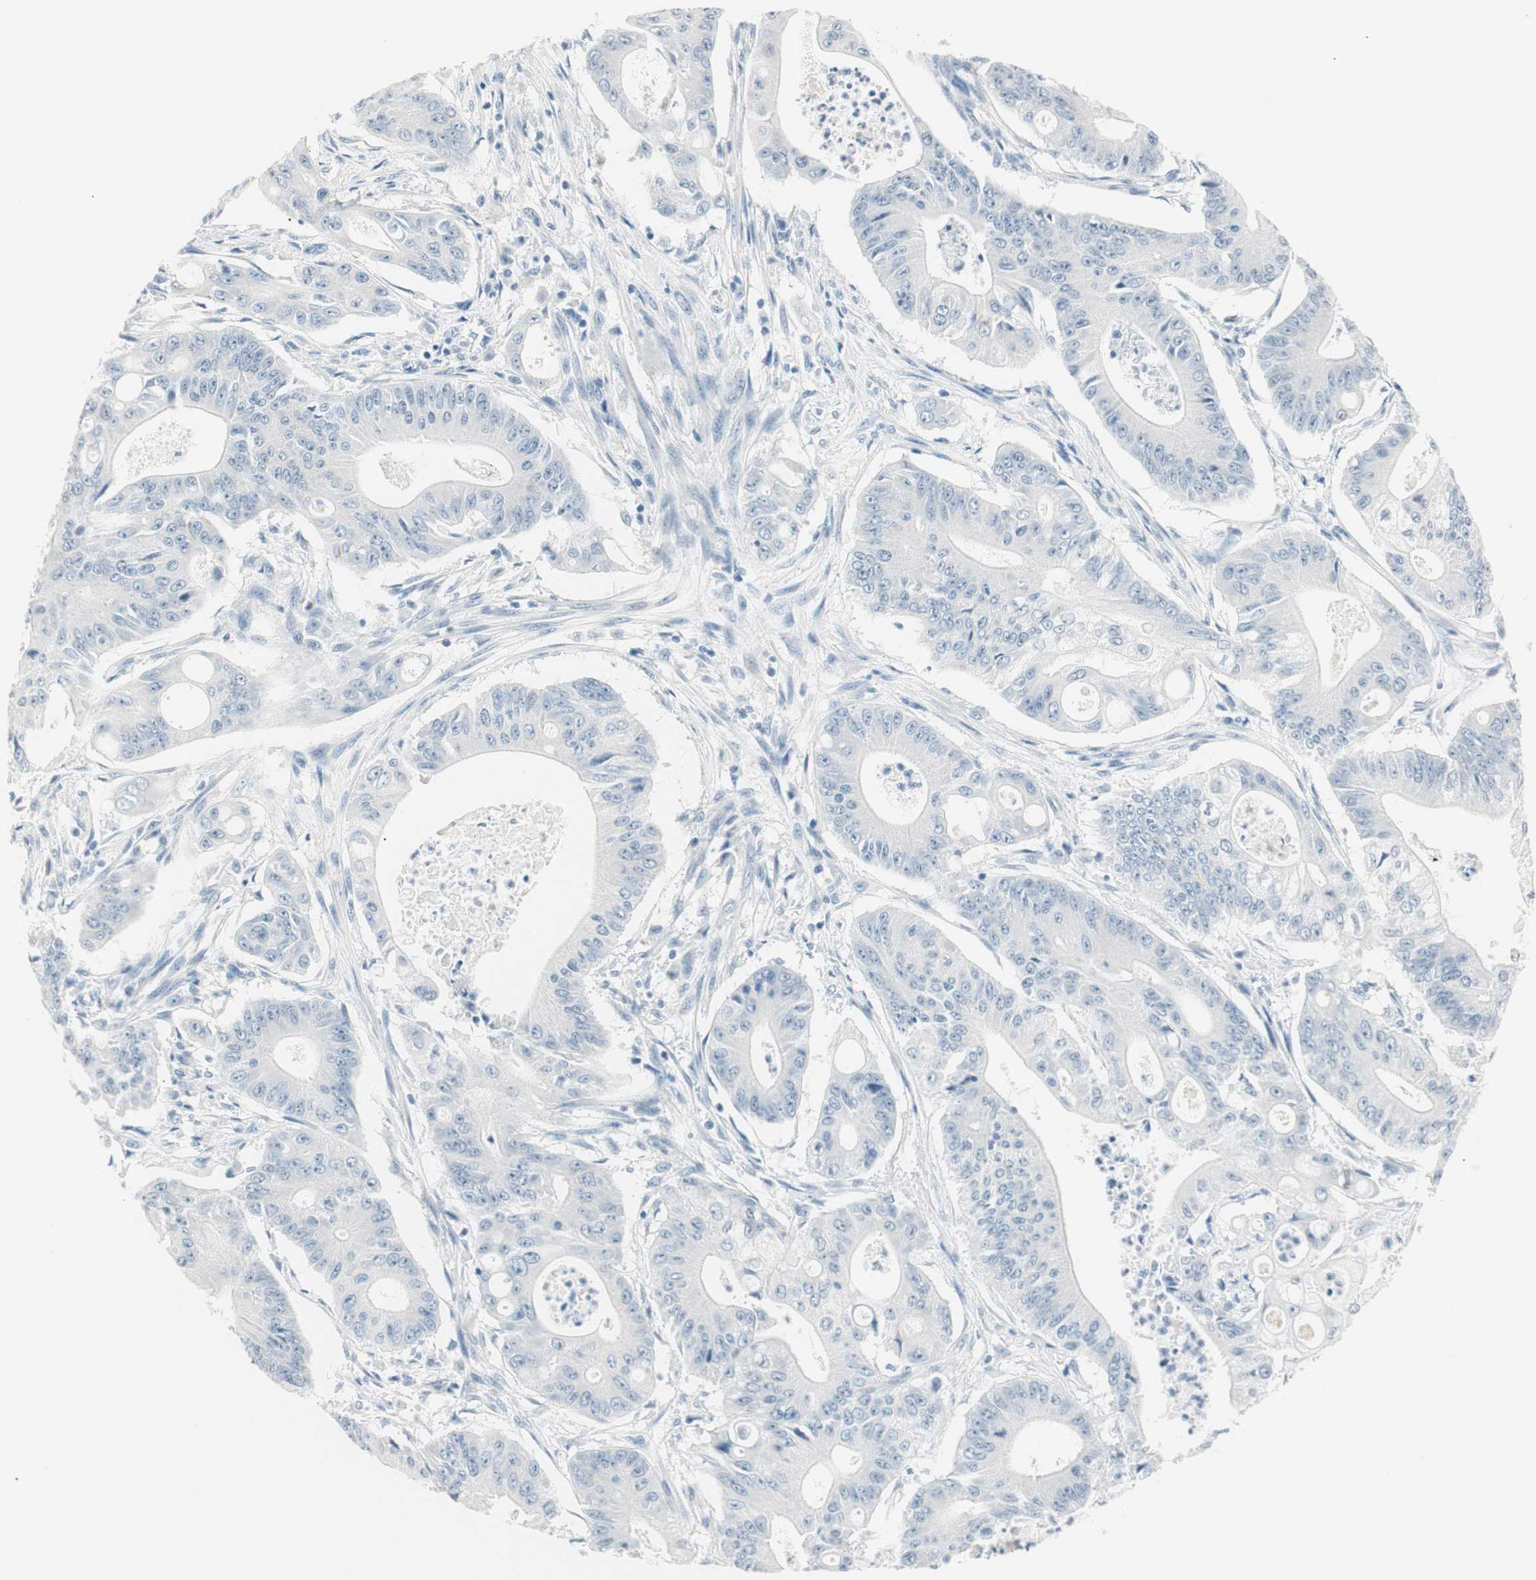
{"staining": {"intensity": "negative", "quantity": "none", "location": "none"}, "tissue": "pancreatic cancer", "cell_type": "Tumor cells", "image_type": "cancer", "snomed": [{"axis": "morphology", "description": "Normal tissue, NOS"}, {"axis": "topography", "description": "Lymph node"}], "caption": "High power microscopy micrograph of an IHC histopathology image of pancreatic cancer, revealing no significant staining in tumor cells.", "gene": "HOXB13", "patient": {"sex": "male", "age": 62}}